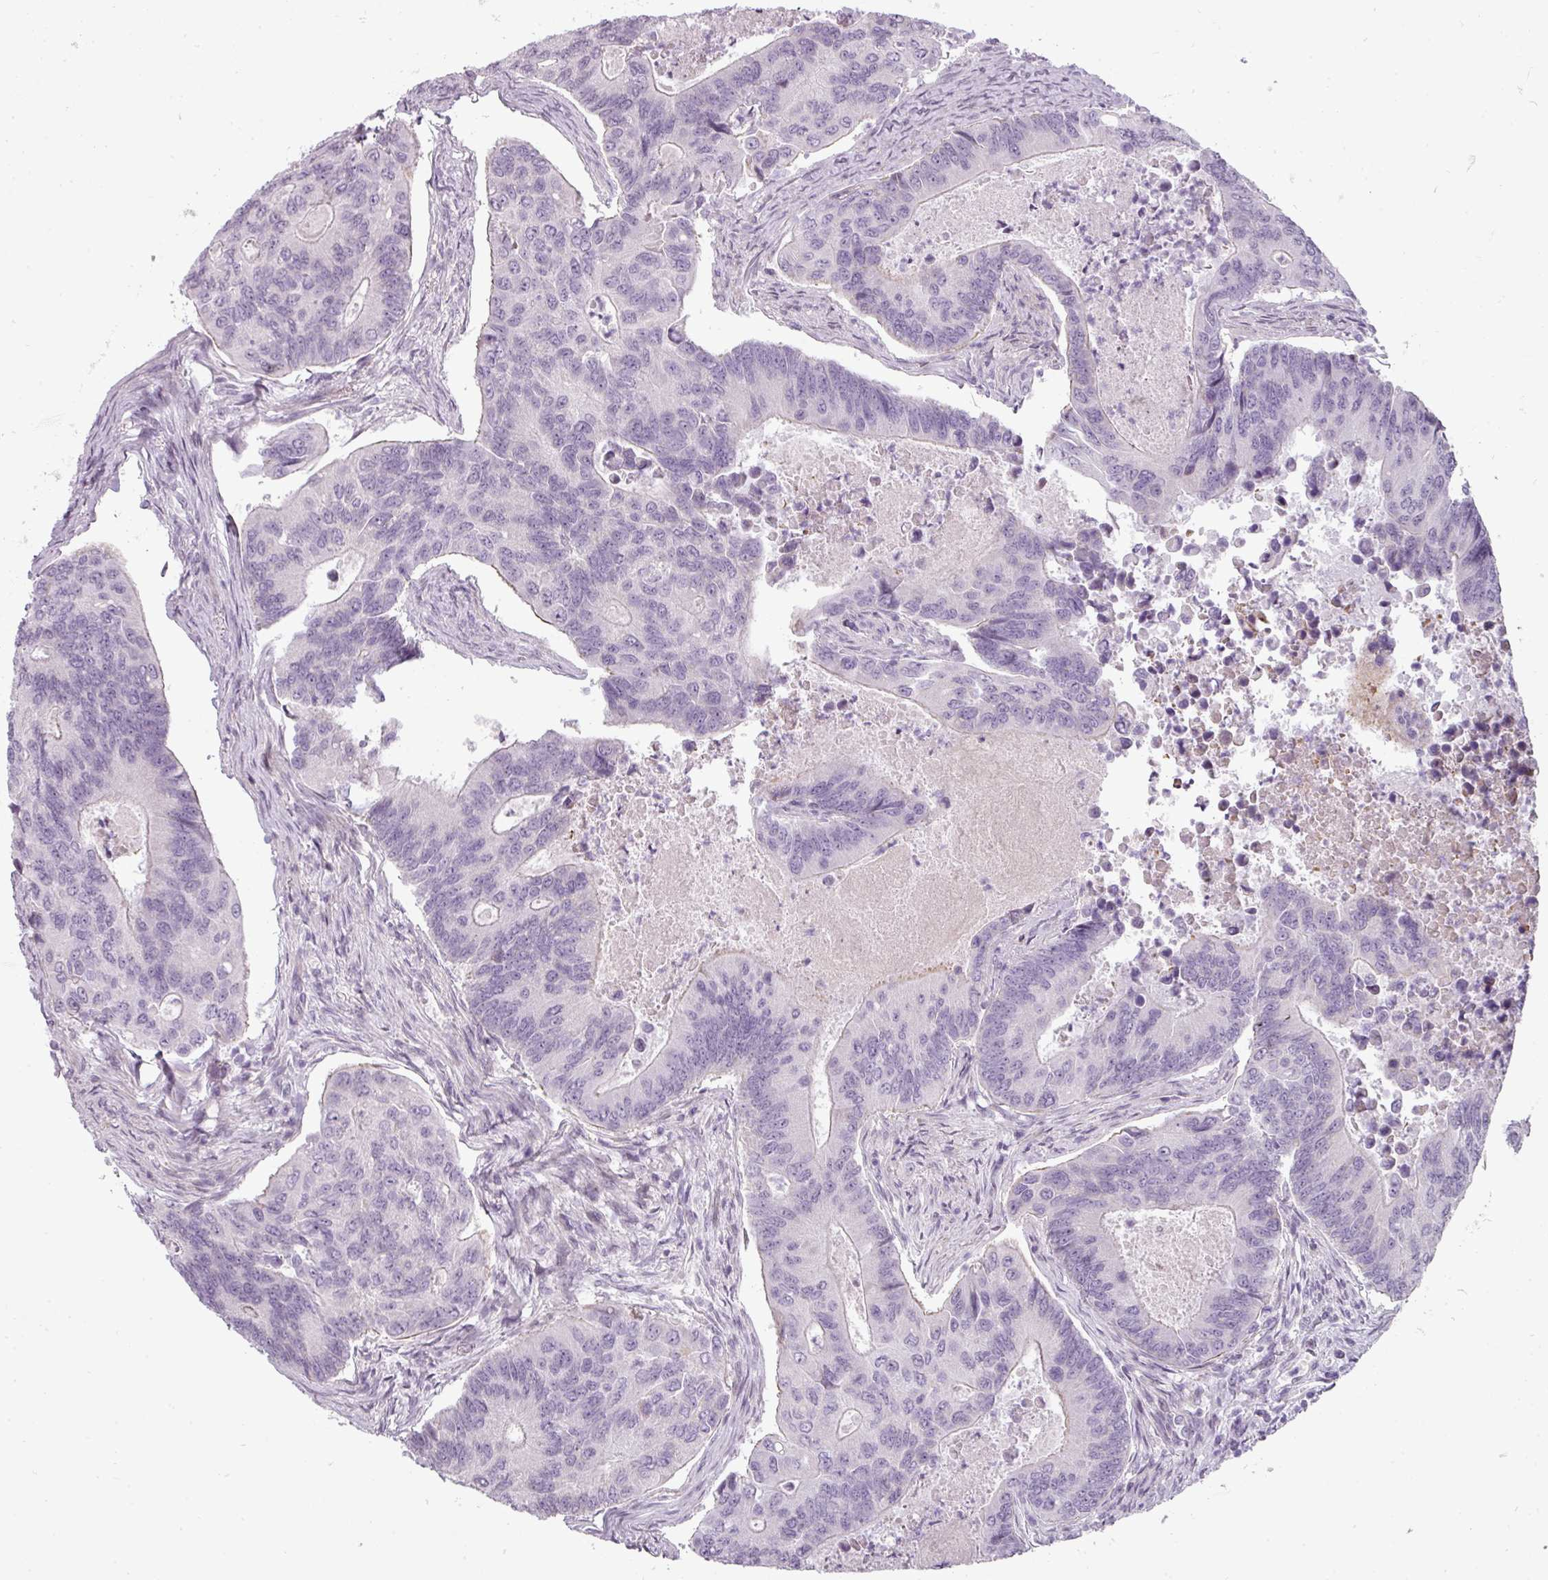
{"staining": {"intensity": "negative", "quantity": "none", "location": "none"}, "tissue": "colorectal cancer", "cell_type": "Tumor cells", "image_type": "cancer", "snomed": [{"axis": "morphology", "description": "Adenocarcinoma, NOS"}, {"axis": "topography", "description": "Colon"}], "caption": "Human colorectal adenocarcinoma stained for a protein using immunohistochemistry (IHC) displays no positivity in tumor cells.", "gene": "CHRDL1", "patient": {"sex": "female", "age": 67}}